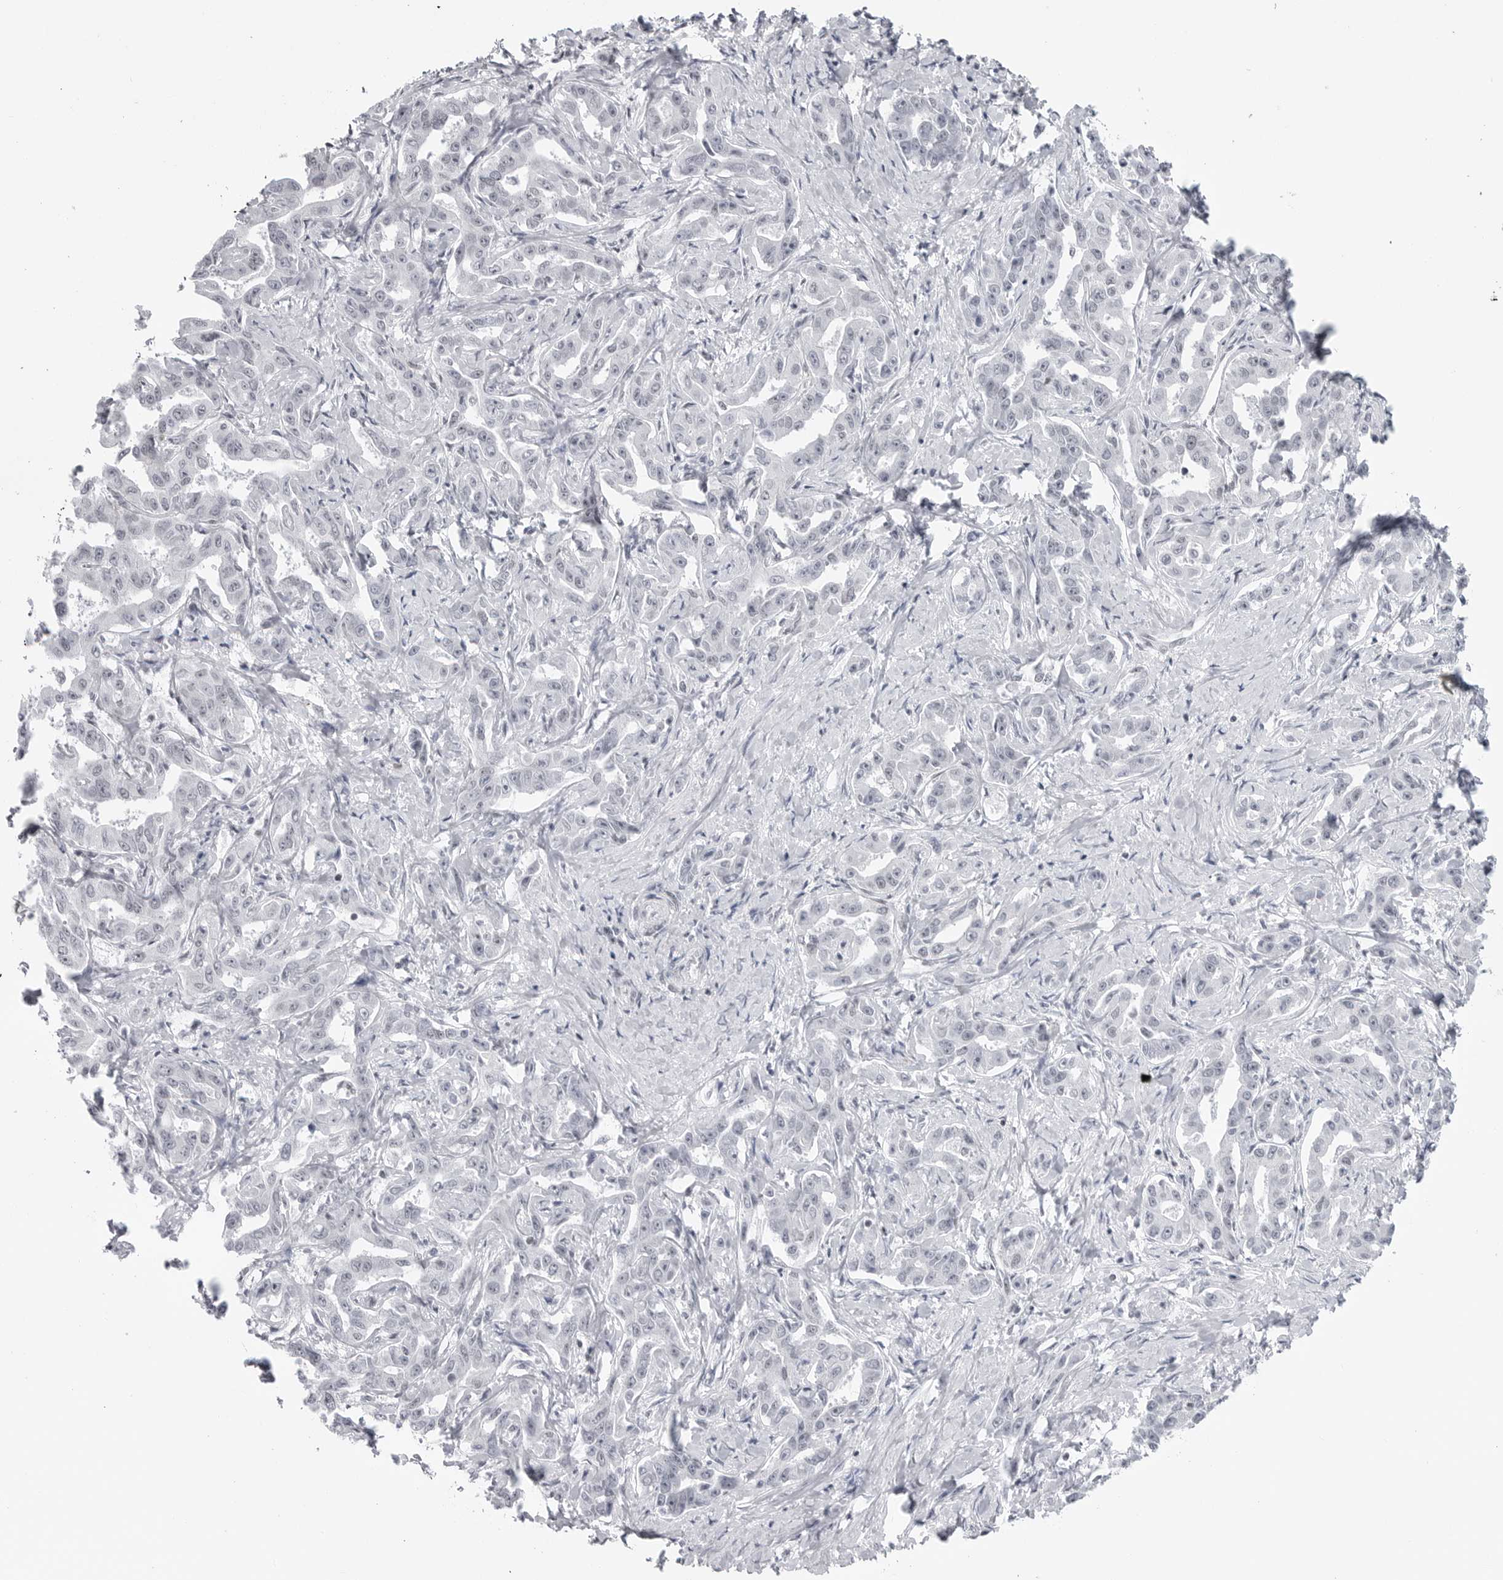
{"staining": {"intensity": "negative", "quantity": "none", "location": "none"}, "tissue": "liver cancer", "cell_type": "Tumor cells", "image_type": "cancer", "snomed": [{"axis": "morphology", "description": "Cholangiocarcinoma"}, {"axis": "topography", "description": "Liver"}], "caption": "Liver cancer was stained to show a protein in brown. There is no significant positivity in tumor cells.", "gene": "TRIM66", "patient": {"sex": "male", "age": 59}}